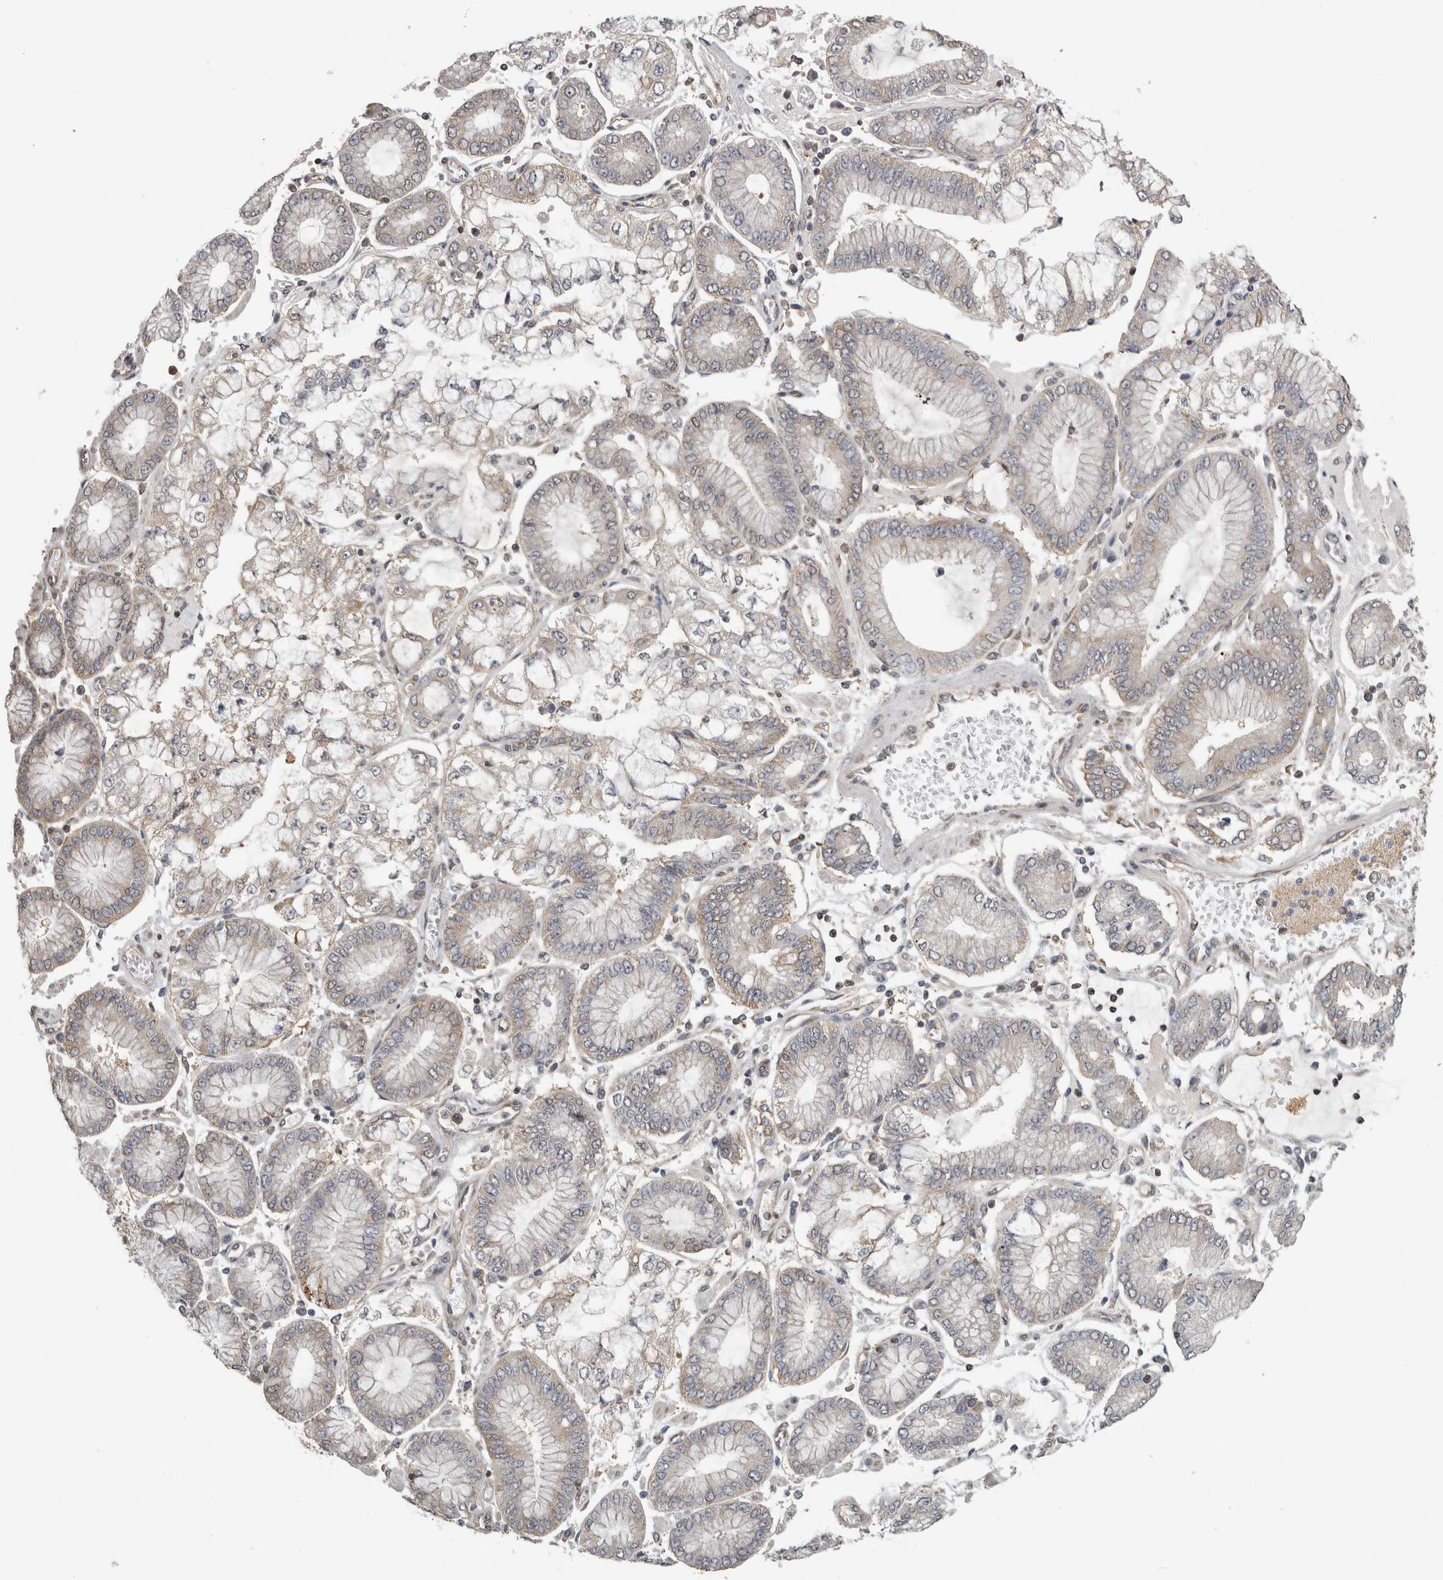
{"staining": {"intensity": "weak", "quantity": "25%-75%", "location": "cytoplasmic/membranous"}, "tissue": "stomach cancer", "cell_type": "Tumor cells", "image_type": "cancer", "snomed": [{"axis": "morphology", "description": "Adenocarcinoma, NOS"}, {"axis": "topography", "description": "Stomach"}], "caption": "Immunohistochemical staining of human stomach cancer demonstrates low levels of weak cytoplasmic/membranous protein staining in about 25%-75% of tumor cells. (DAB (3,3'-diaminobenzidine) = brown stain, brightfield microscopy at high magnification).", "gene": "ATXN2", "patient": {"sex": "male", "age": 76}}